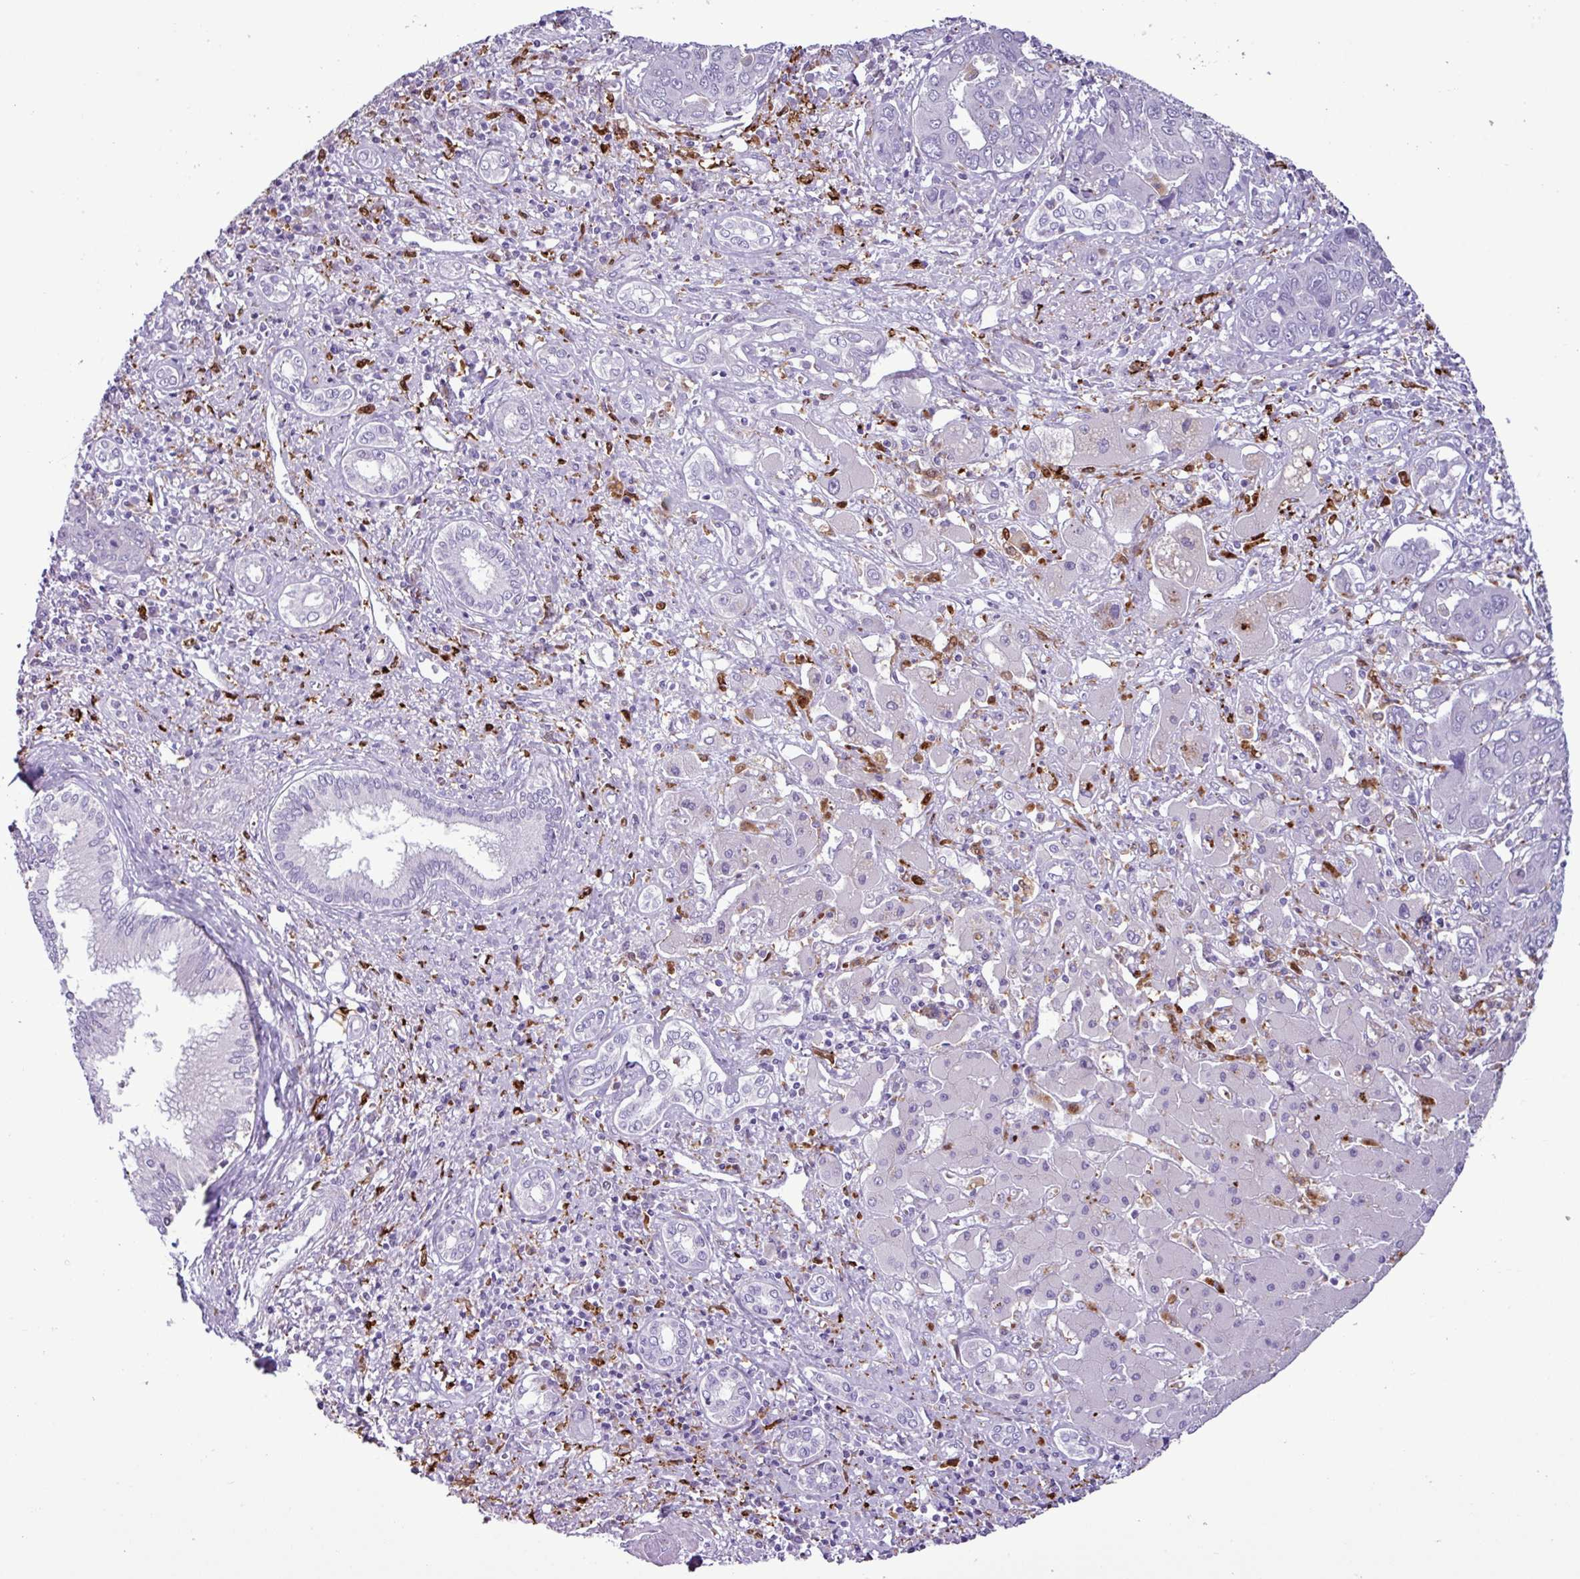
{"staining": {"intensity": "negative", "quantity": "none", "location": "none"}, "tissue": "liver cancer", "cell_type": "Tumor cells", "image_type": "cancer", "snomed": [{"axis": "morphology", "description": "Cholangiocarcinoma"}, {"axis": "topography", "description": "Liver"}], "caption": "Immunohistochemical staining of cholangiocarcinoma (liver) shows no significant staining in tumor cells. (Stains: DAB (3,3'-diaminobenzidine) immunohistochemistry (IHC) with hematoxylin counter stain, Microscopy: brightfield microscopy at high magnification).", "gene": "TMEM200C", "patient": {"sex": "male", "age": 67}}